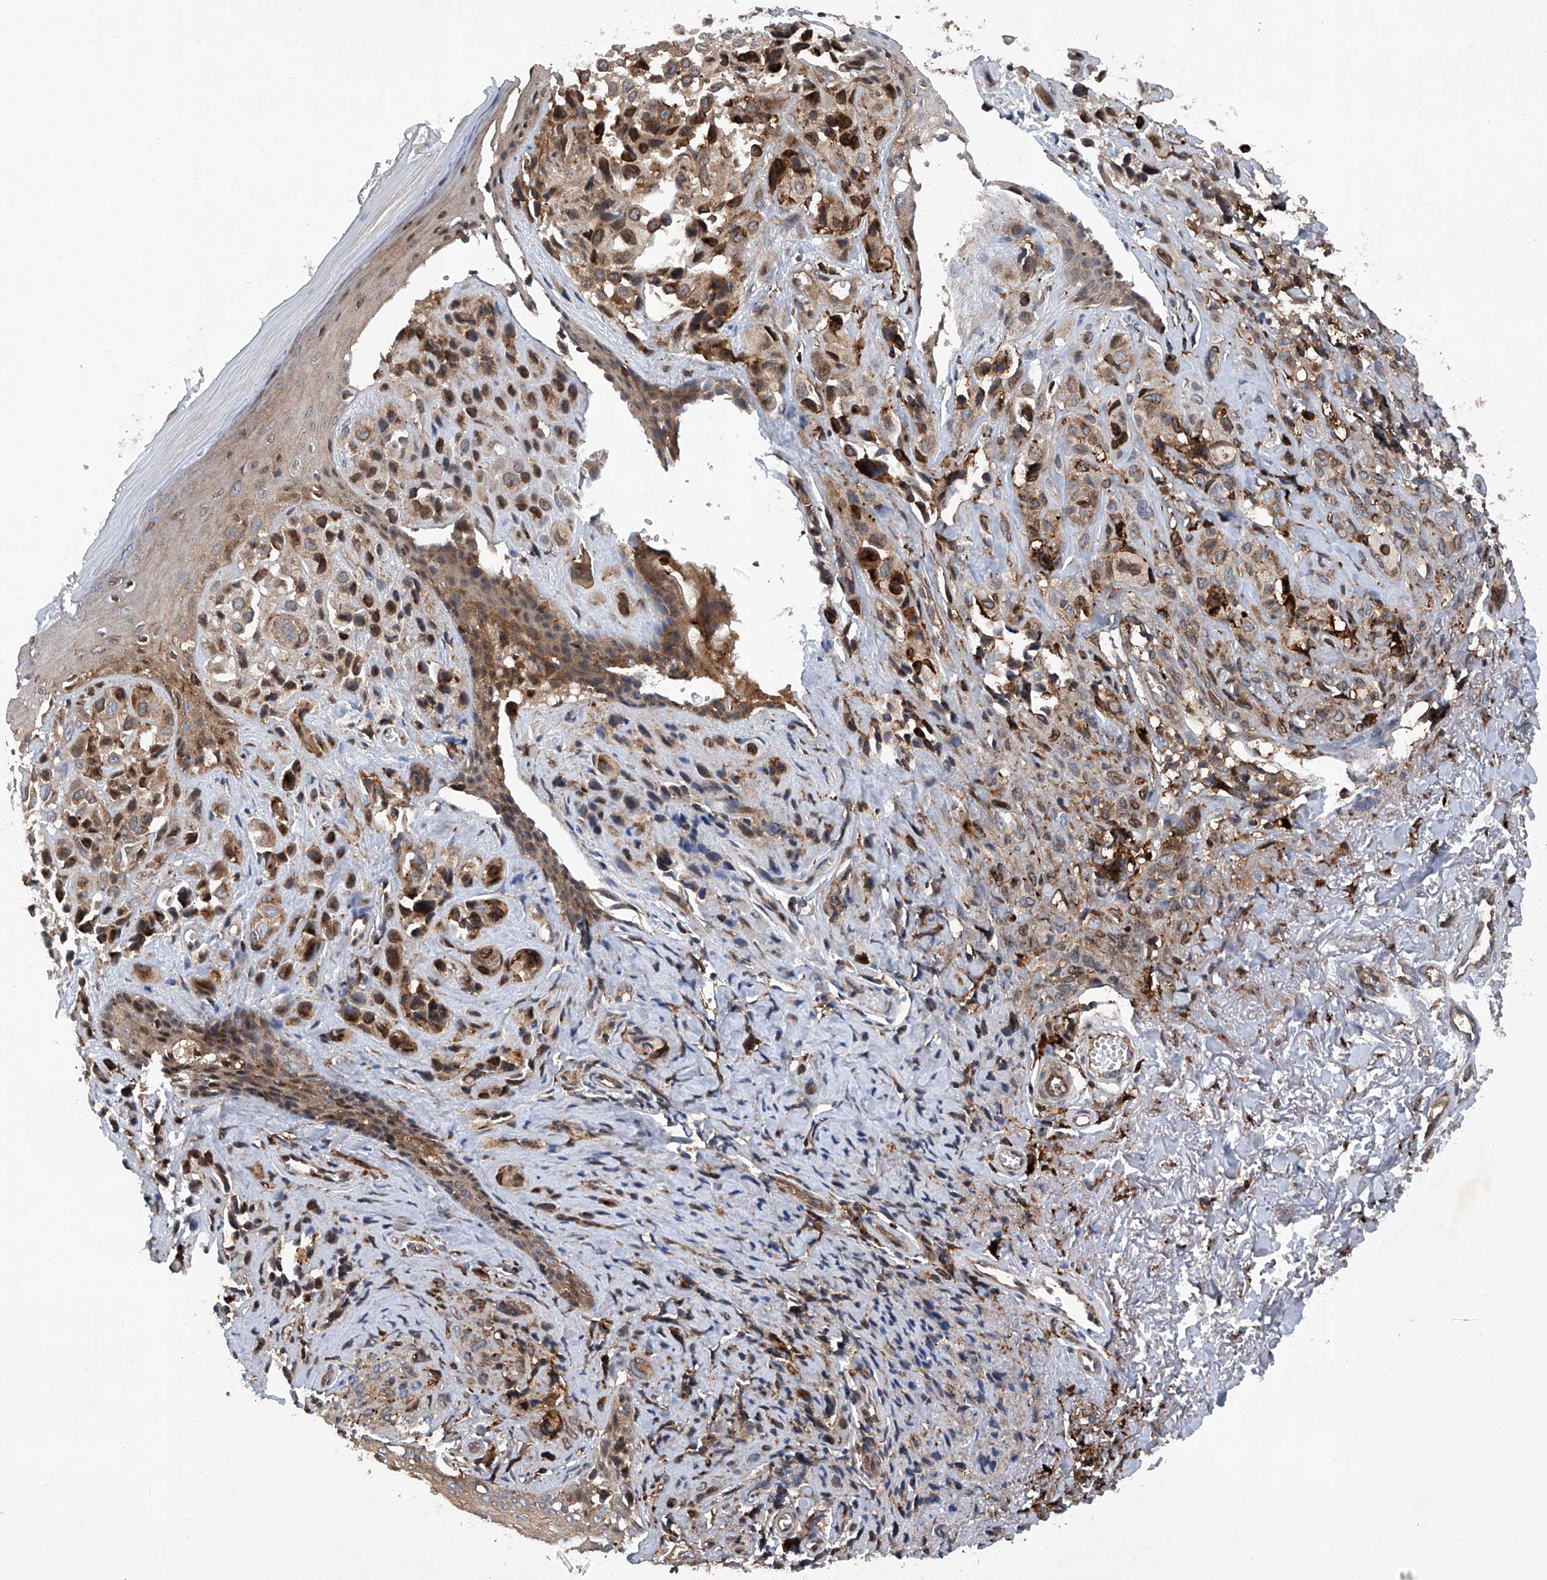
{"staining": {"intensity": "moderate", "quantity": ">75%", "location": "cytoplasmic/membranous"}, "tissue": "melanoma", "cell_type": "Tumor cells", "image_type": "cancer", "snomed": [{"axis": "morphology", "description": "Malignant melanoma, NOS"}, {"axis": "topography", "description": "Skin"}], "caption": "Brown immunohistochemical staining in malignant melanoma reveals moderate cytoplasmic/membranous staining in about >75% of tumor cells.", "gene": "SMAP1", "patient": {"sex": "female", "age": 58}}